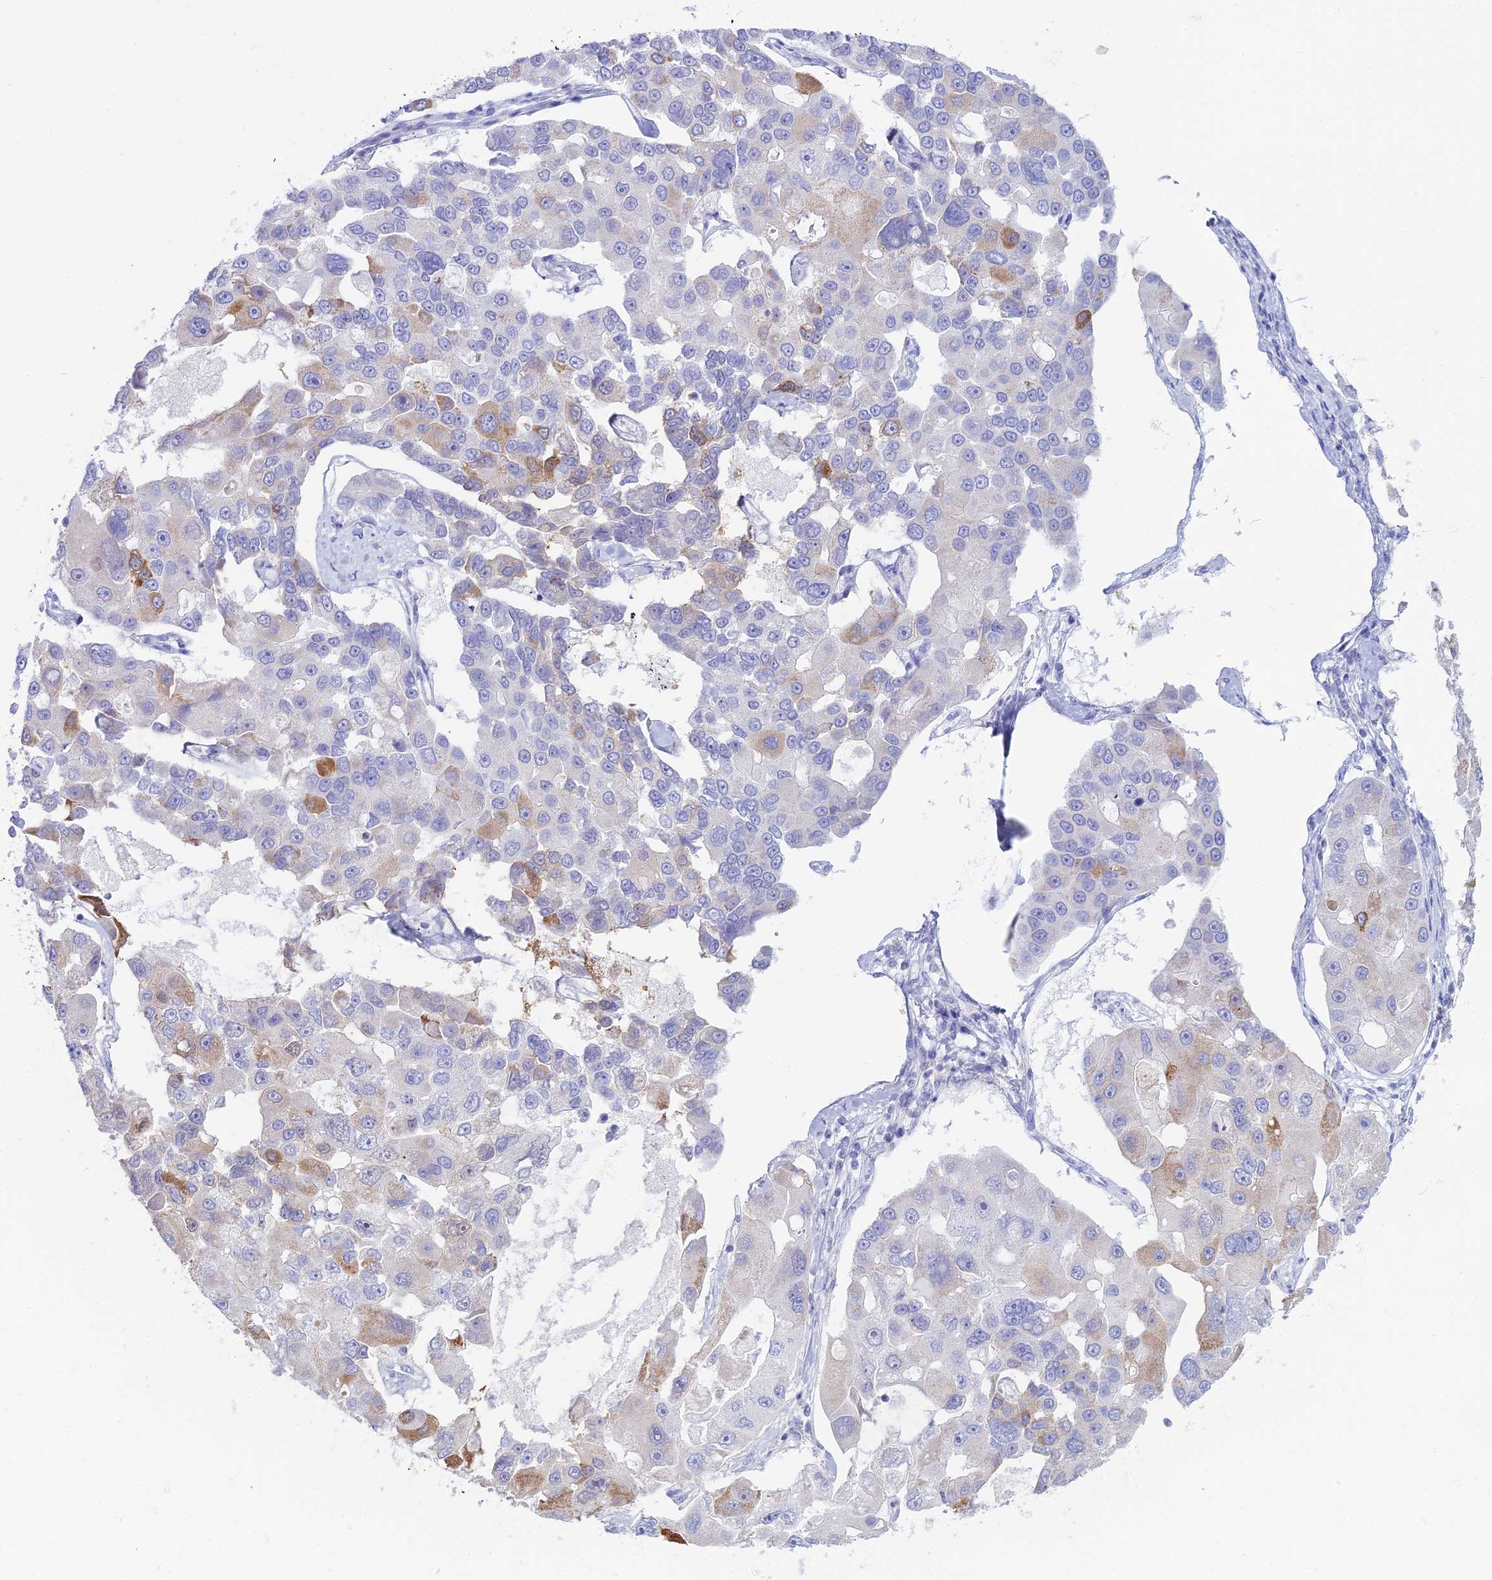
{"staining": {"intensity": "moderate", "quantity": "<25%", "location": "cytoplasmic/membranous"}, "tissue": "lung cancer", "cell_type": "Tumor cells", "image_type": "cancer", "snomed": [{"axis": "morphology", "description": "Adenocarcinoma, NOS"}, {"axis": "topography", "description": "Lung"}], "caption": "Immunohistochemical staining of human lung adenocarcinoma displays low levels of moderate cytoplasmic/membranous expression in approximately <25% of tumor cells. The staining was performed using DAB, with brown indicating positive protein expression. Nuclei are stained blue with hematoxylin.", "gene": "CGB2", "patient": {"sex": "female", "age": 54}}